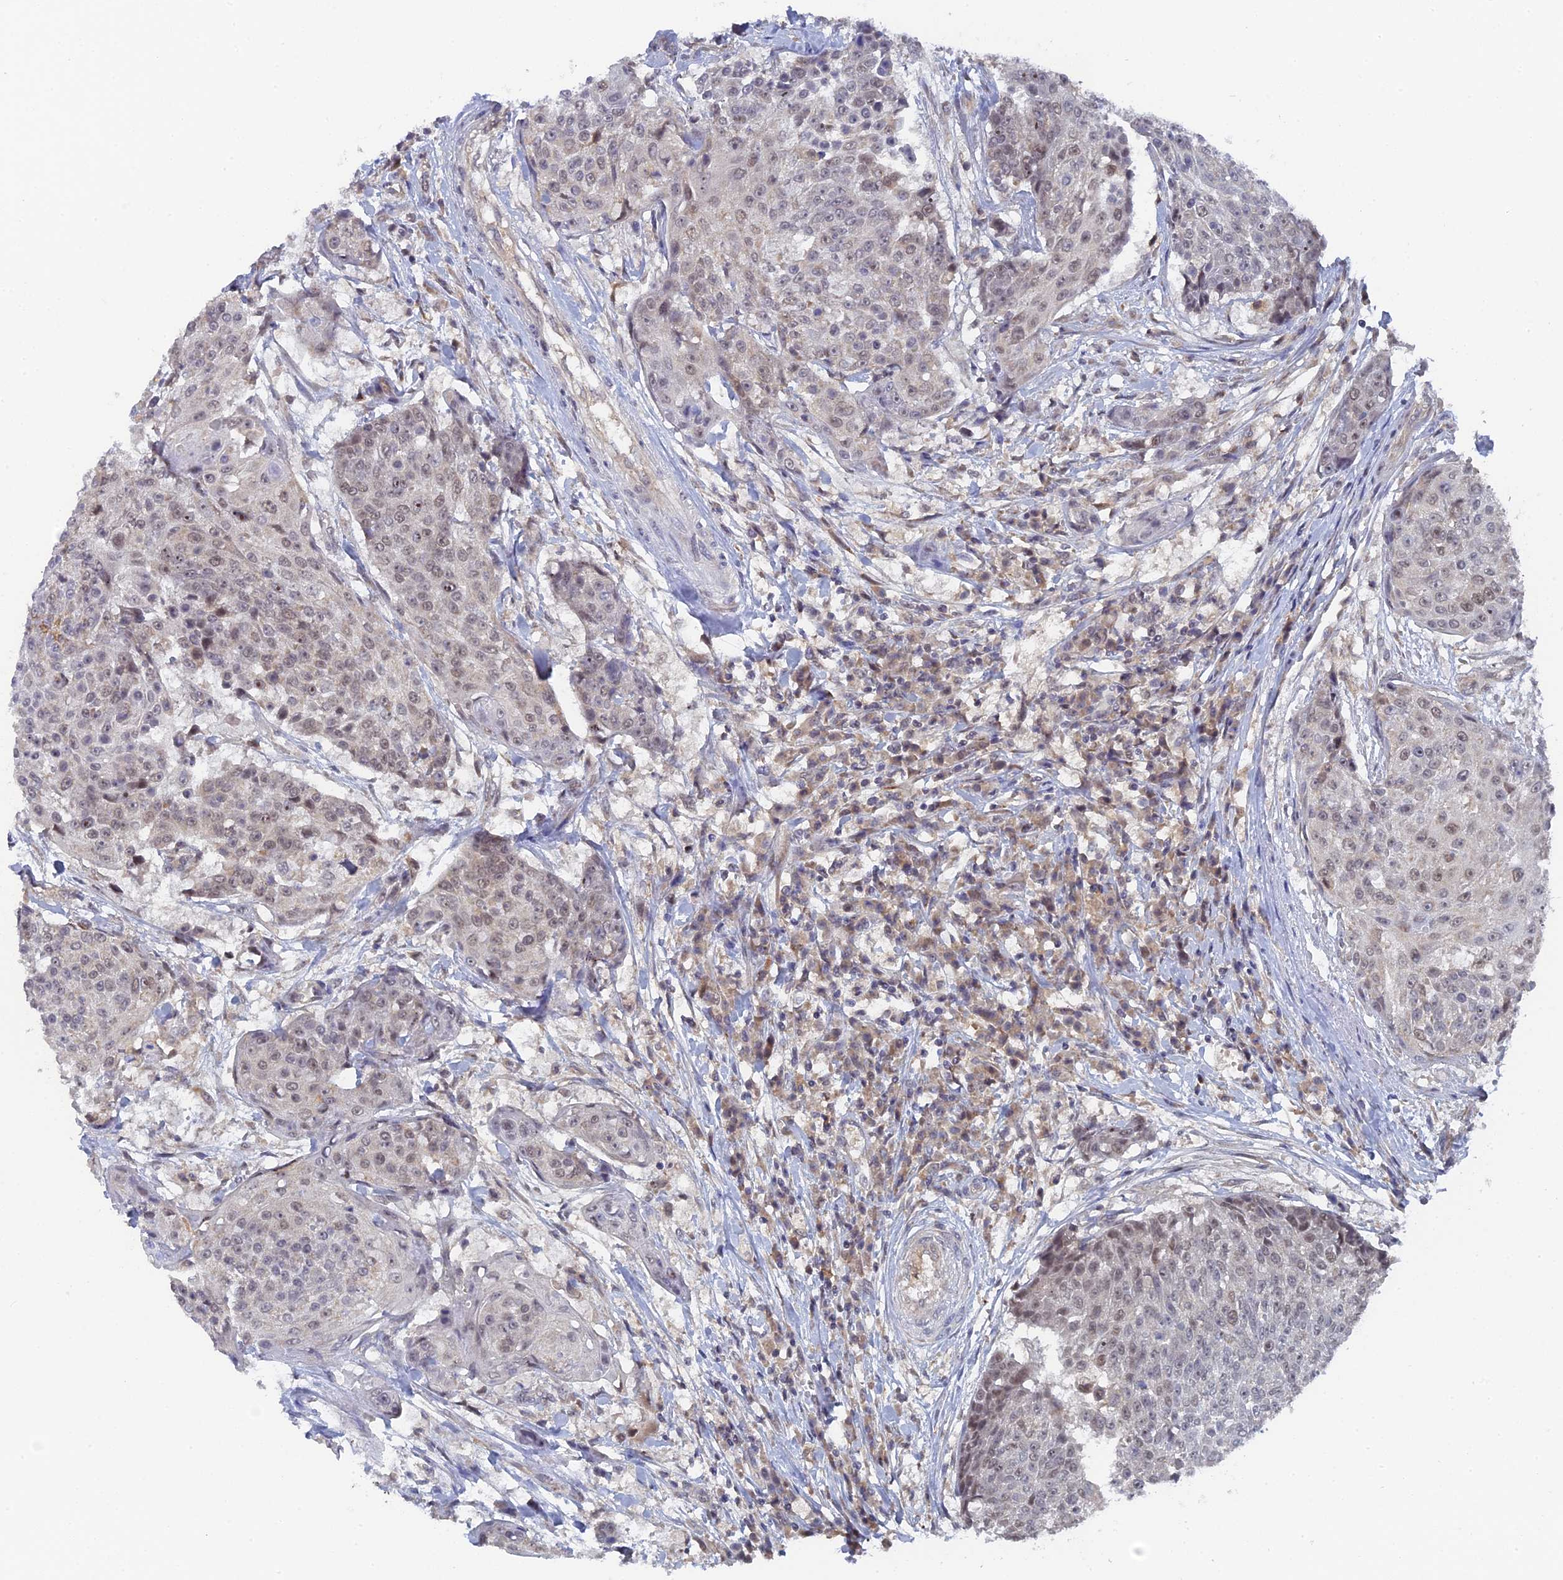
{"staining": {"intensity": "weak", "quantity": "<25%", "location": "nuclear"}, "tissue": "urothelial cancer", "cell_type": "Tumor cells", "image_type": "cancer", "snomed": [{"axis": "morphology", "description": "Urothelial carcinoma, High grade"}, {"axis": "topography", "description": "Urinary bladder"}], "caption": "This is an immunohistochemistry (IHC) histopathology image of human urothelial cancer. There is no expression in tumor cells.", "gene": "MIGA2", "patient": {"sex": "female", "age": 63}}